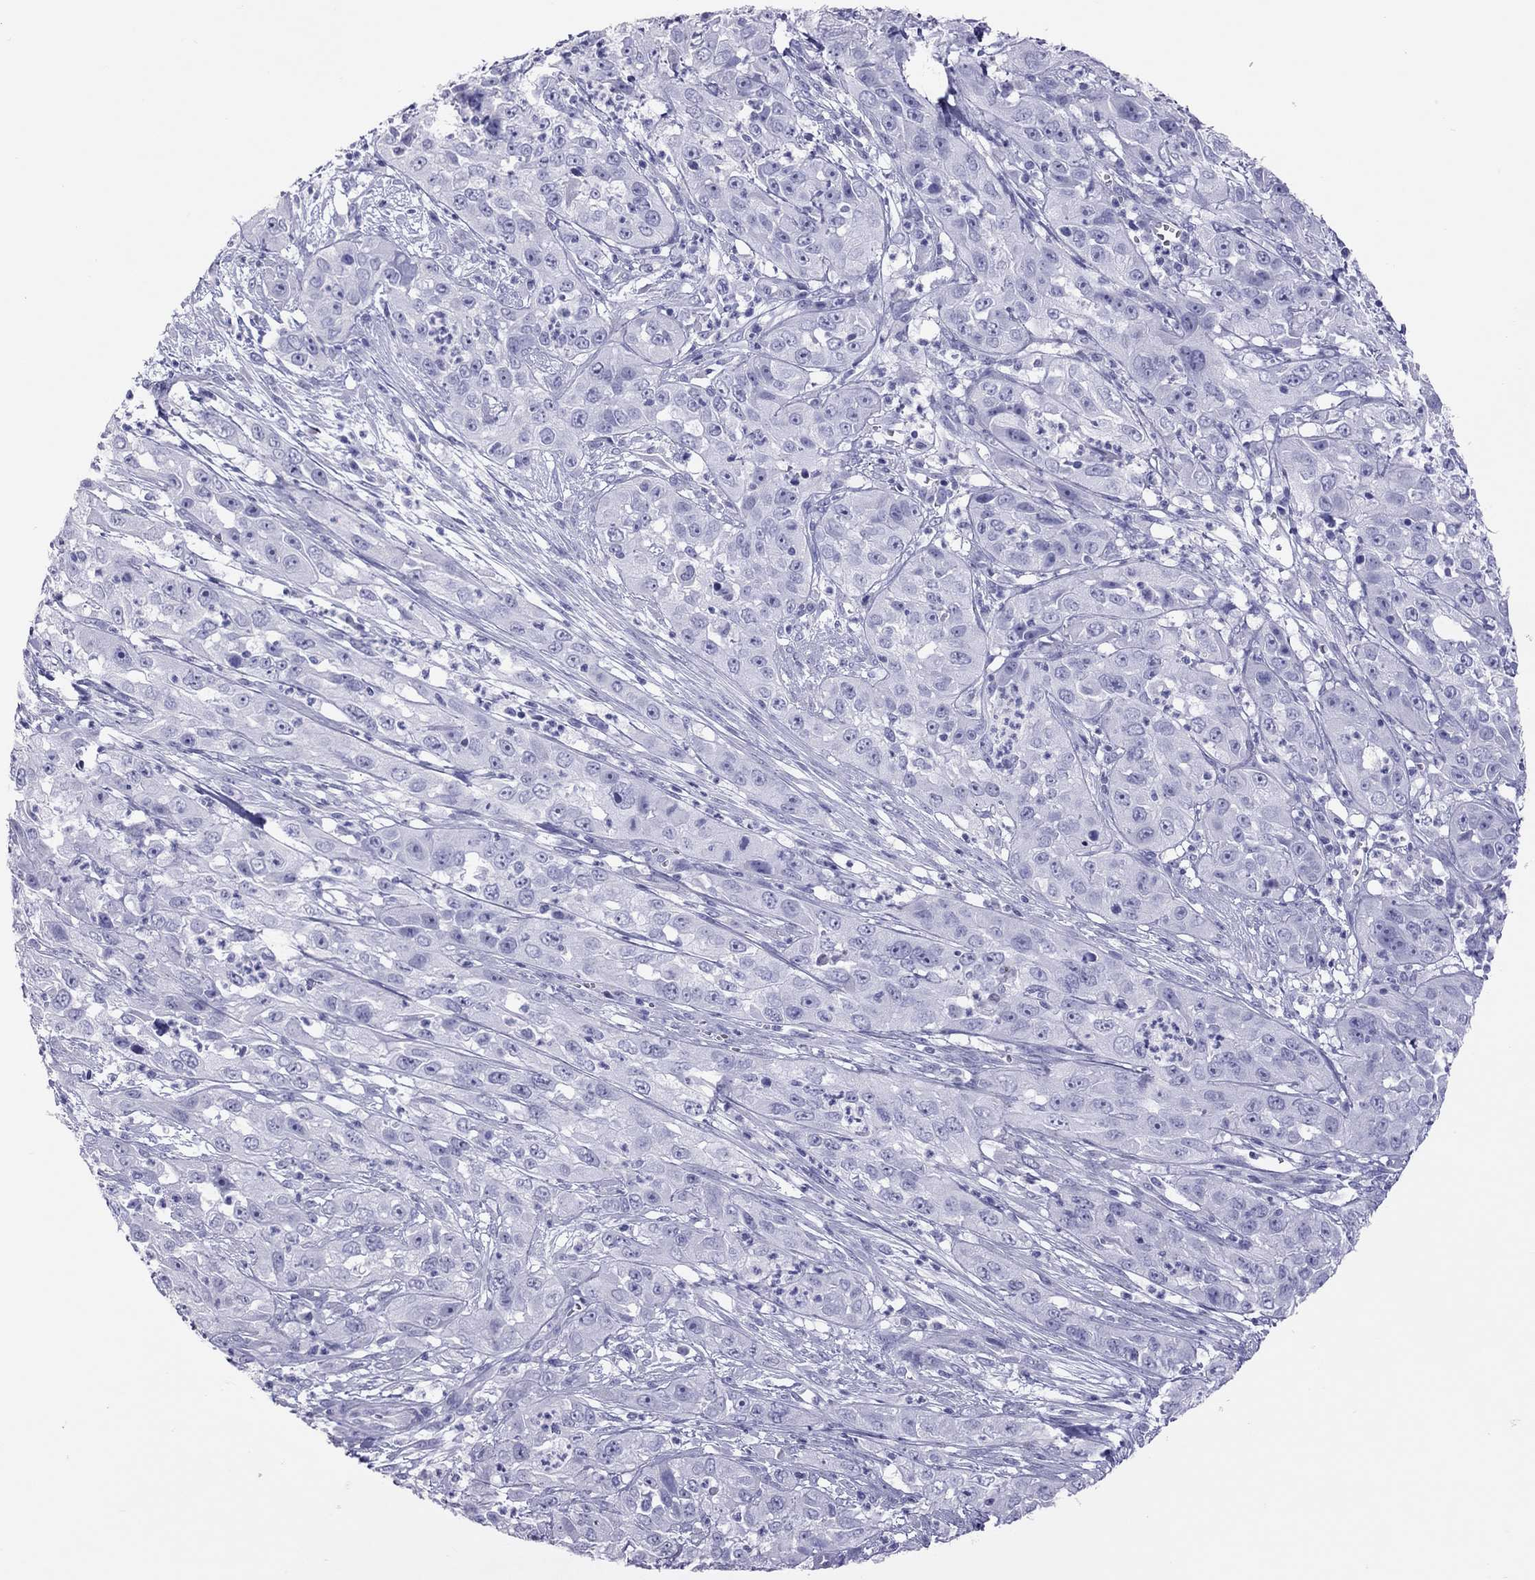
{"staining": {"intensity": "negative", "quantity": "none", "location": "none"}, "tissue": "cervical cancer", "cell_type": "Tumor cells", "image_type": "cancer", "snomed": [{"axis": "morphology", "description": "Squamous cell carcinoma, NOS"}, {"axis": "topography", "description": "Cervix"}], "caption": "Micrograph shows no significant protein expression in tumor cells of cervical cancer (squamous cell carcinoma).", "gene": "STAG3", "patient": {"sex": "female", "age": 32}}